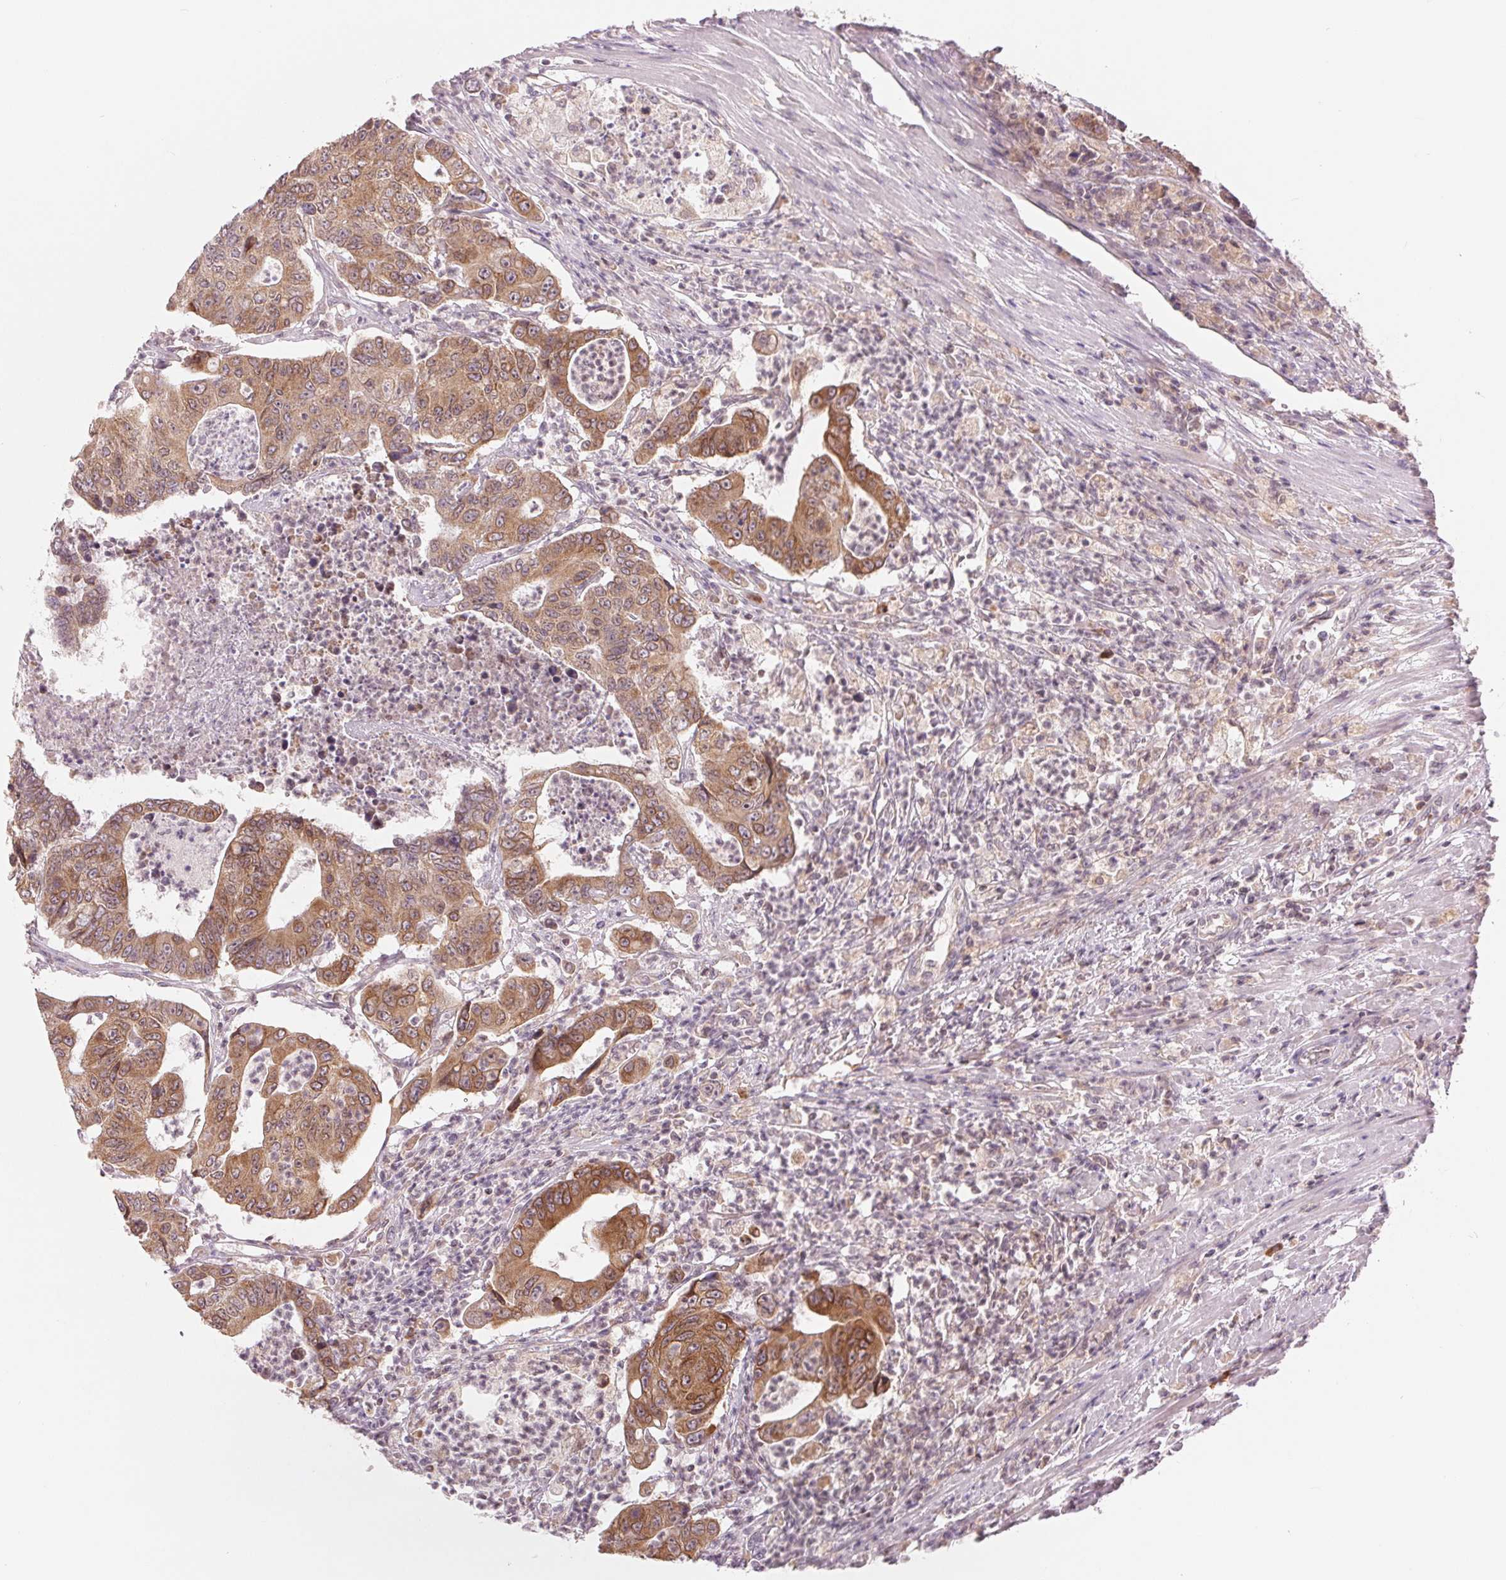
{"staining": {"intensity": "moderate", "quantity": ">75%", "location": "cytoplasmic/membranous"}, "tissue": "colorectal cancer", "cell_type": "Tumor cells", "image_type": "cancer", "snomed": [{"axis": "morphology", "description": "Adenocarcinoma, NOS"}, {"axis": "topography", "description": "Colon"}], "caption": "Brown immunohistochemical staining in human colorectal adenocarcinoma demonstrates moderate cytoplasmic/membranous staining in about >75% of tumor cells. The staining is performed using DAB brown chromogen to label protein expression. The nuclei are counter-stained blue using hematoxylin.", "gene": "TECR", "patient": {"sex": "female", "age": 48}}